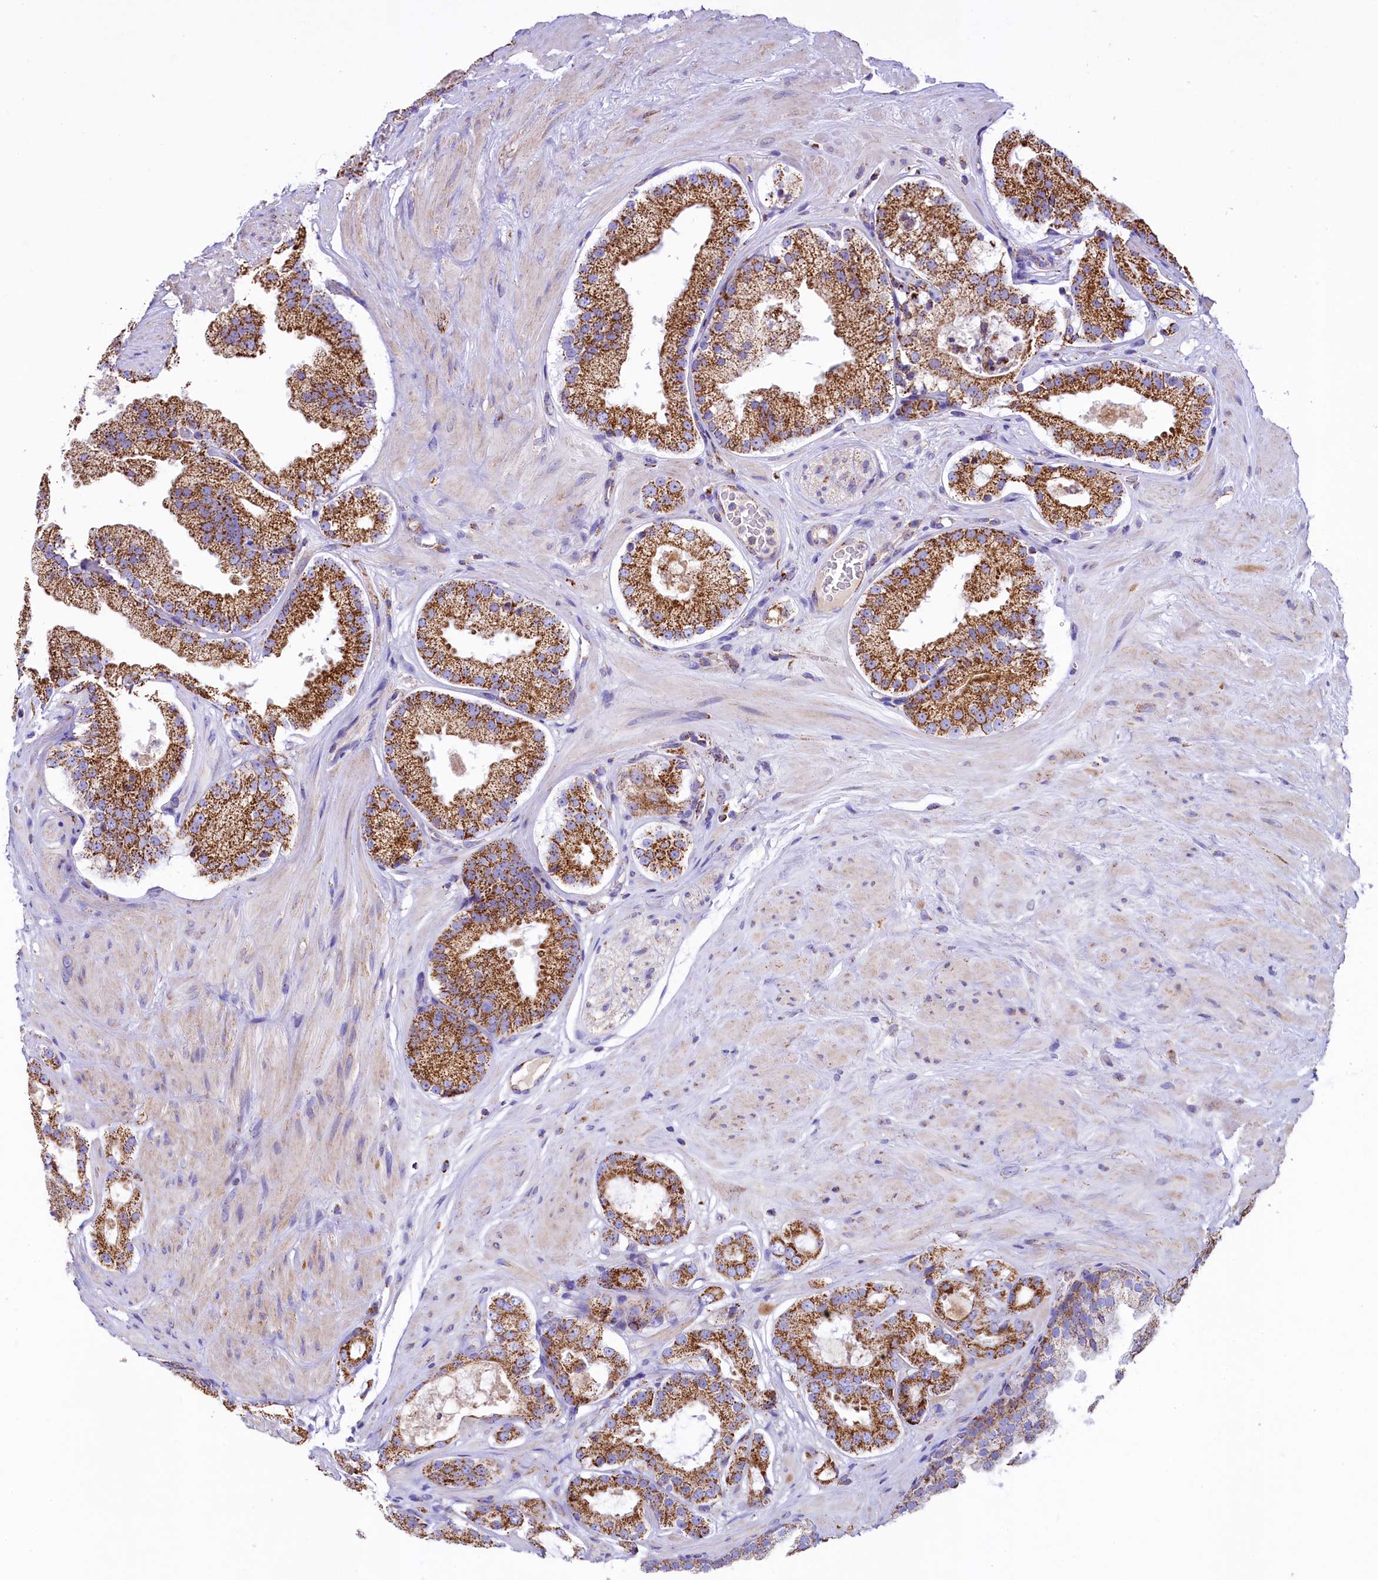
{"staining": {"intensity": "strong", "quantity": ">75%", "location": "cytoplasmic/membranous"}, "tissue": "prostate cancer", "cell_type": "Tumor cells", "image_type": "cancer", "snomed": [{"axis": "morphology", "description": "Adenocarcinoma, High grade"}, {"axis": "topography", "description": "Prostate"}], "caption": "Prostate cancer (adenocarcinoma (high-grade)) was stained to show a protein in brown. There is high levels of strong cytoplasmic/membranous expression in about >75% of tumor cells. (DAB IHC, brown staining for protein, blue staining for nuclei).", "gene": "IDH3A", "patient": {"sex": "male", "age": 65}}